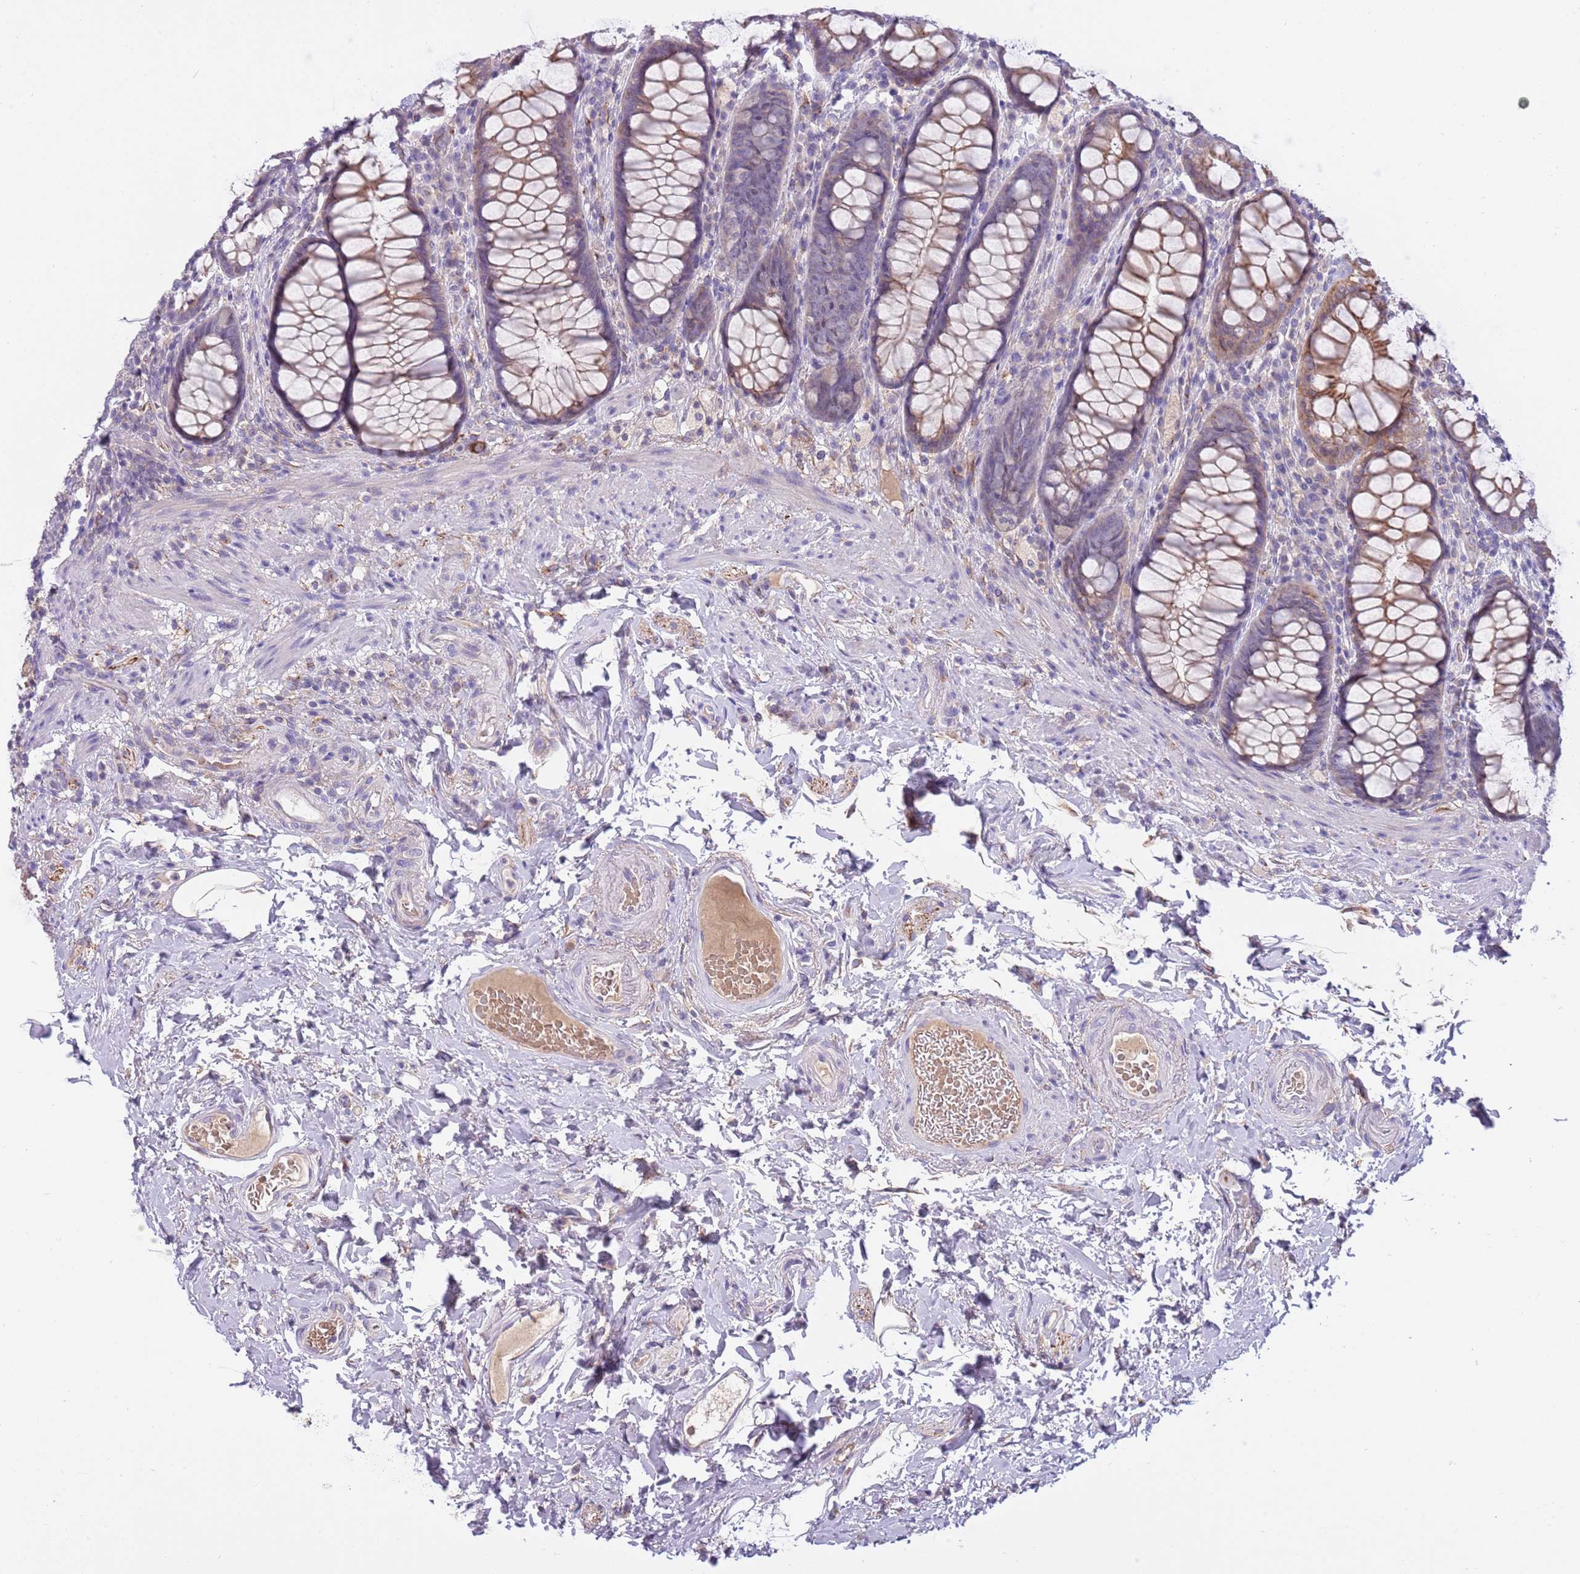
{"staining": {"intensity": "moderate", "quantity": "25%-75%", "location": "cytoplasmic/membranous"}, "tissue": "rectum", "cell_type": "Glandular cells", "image_type": "normal", "snomed": [{"axis": "morphology", "description": "Normal tissue, NOS"}, {"axis": "topography", "description": "Rectum"}], "caption": "Immunohistochemistry of benign rectum reveals medium levels of moderate cytoplasmic/membranous staining in approximately 25%-75% of glandular cells. (DAB = brown stain, brightfield microscopy at high magnification).", "gene": "CFAP73", "patient": {"sex": "male", "age": 83}}